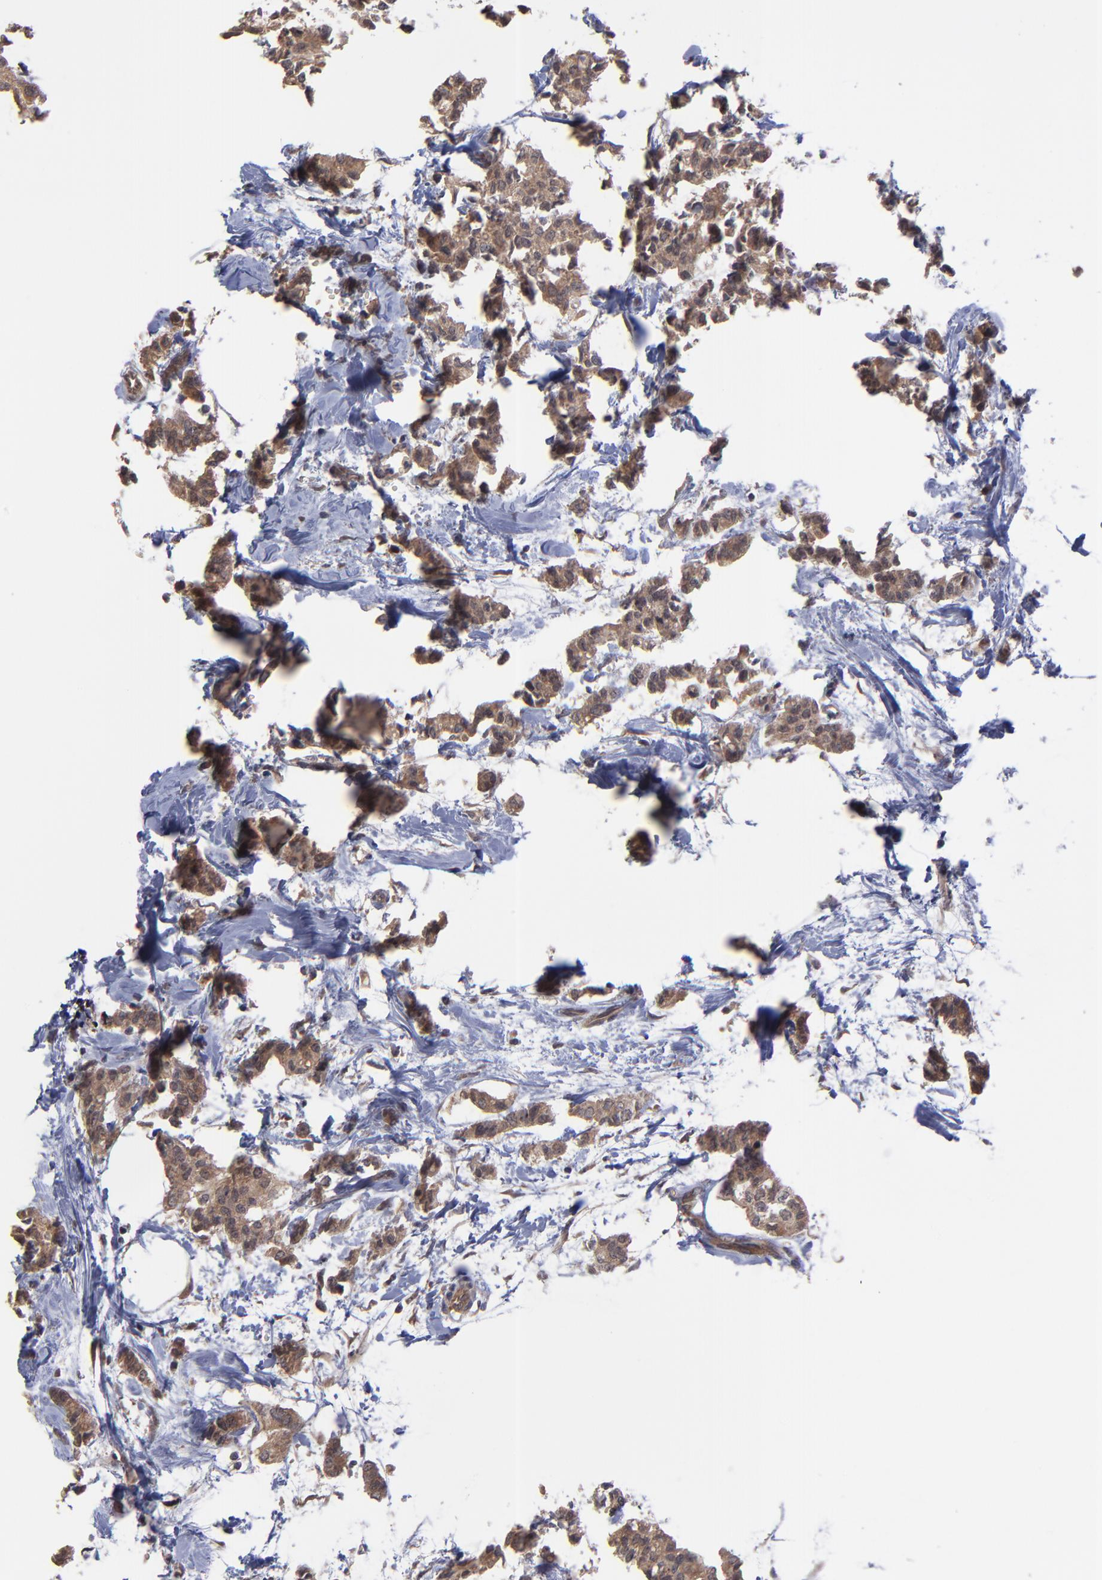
{"staining": {"intensity": "moderate", "quantity": ">75%", "location": "cytoplasmic/membranous"}, "tissue": "breast cancer", "cell_type": "Tumor cells", "image_type": "cancer", "snomed": [{"axis": "morphology", "description": "Duct carcinoma"}, {"axis": "topography", "description": "Breast"}], "caption": "Tumor cells reveal medium levels of moderate cytoplasmic/membranous expression in about >75% of cells in breast cancer (intraductal carcinoma).", "gene": "ZNF780B", "patient": {"sex": "female", "age": 84}}